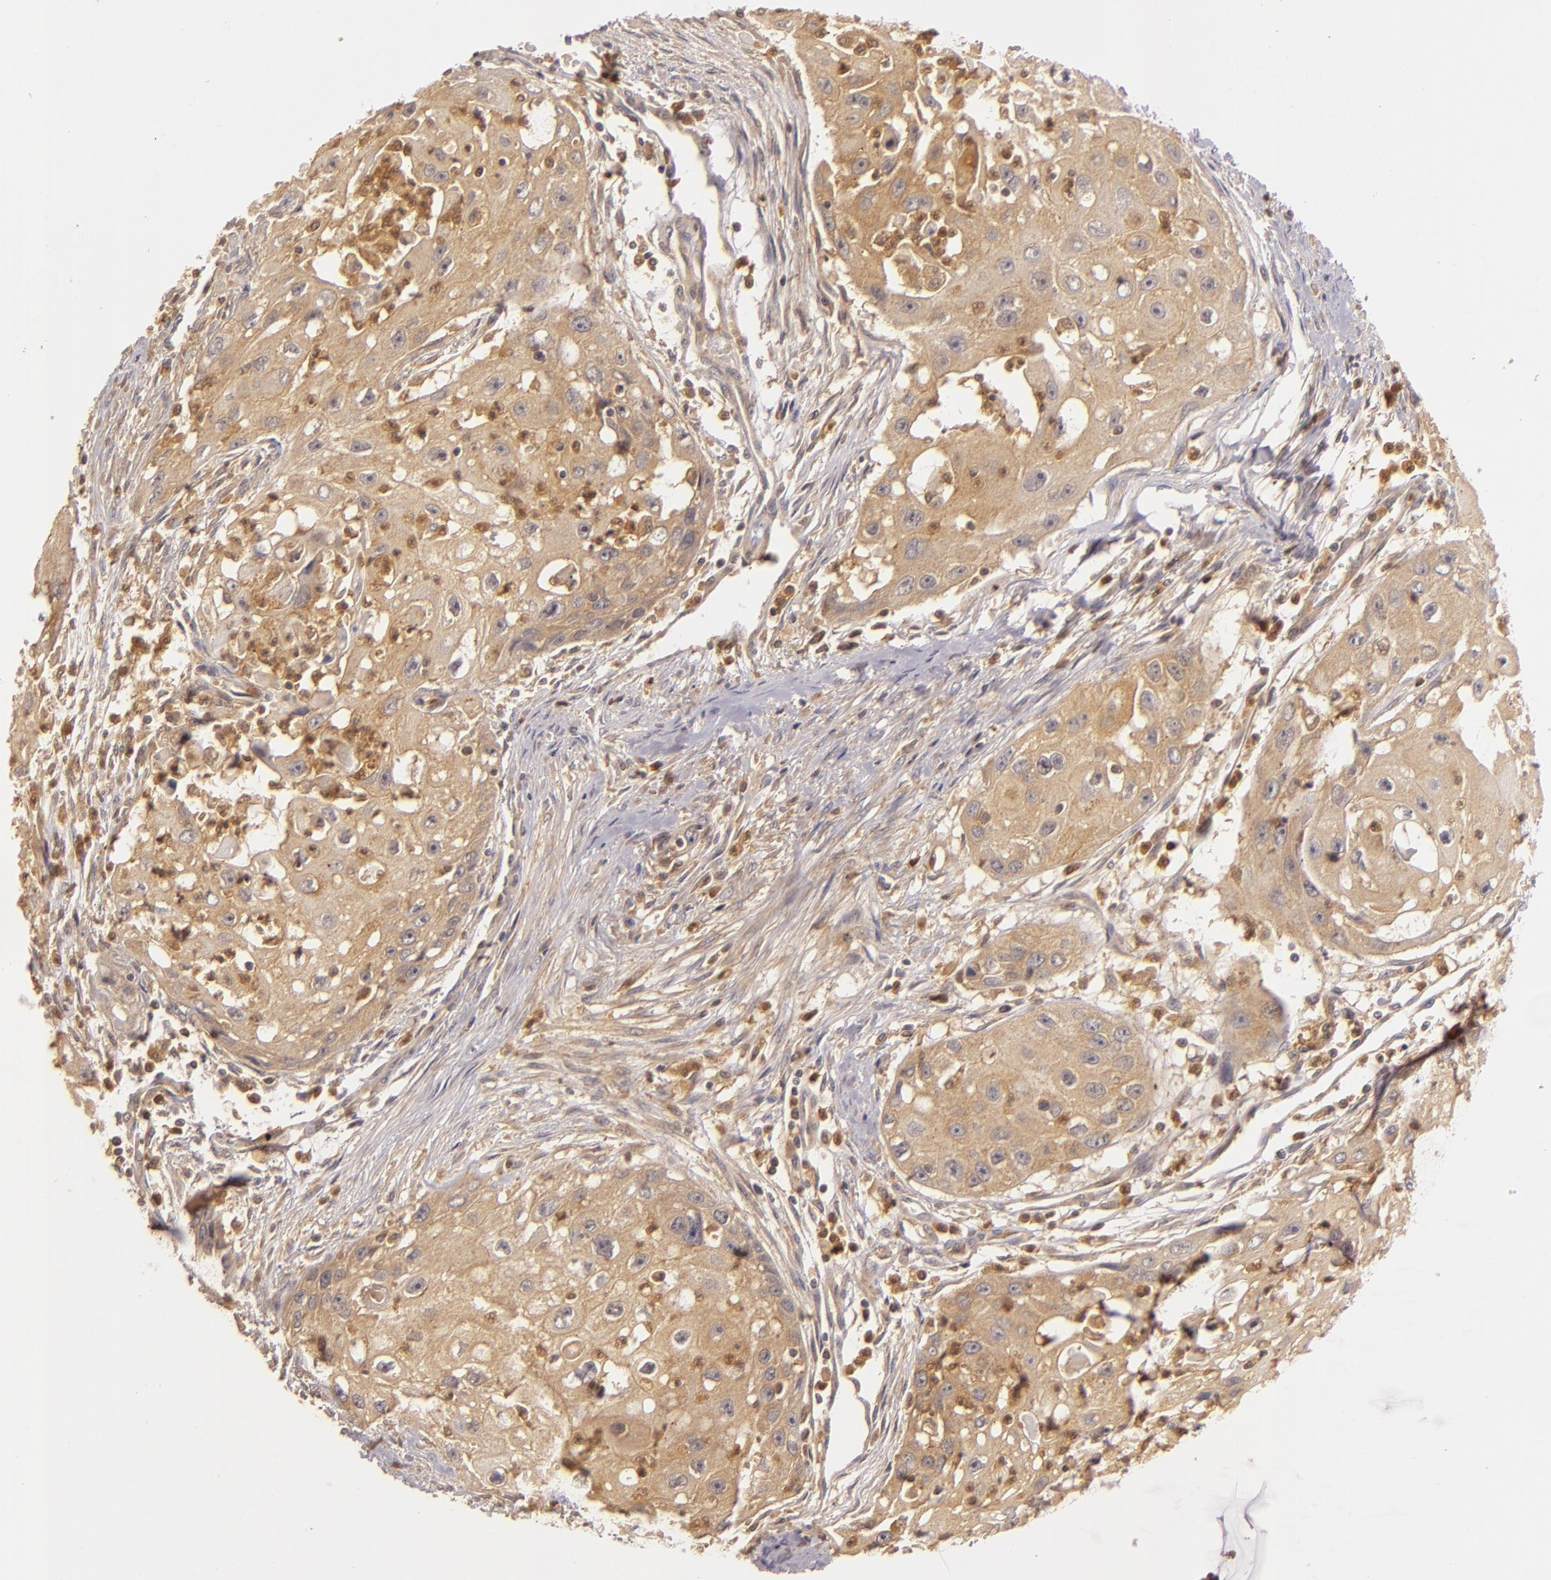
{"staining": {"intensity": "strong", "quantity": ">75%", "location": "cytoplasmic/membranous"}, "tissue": "head and neck cancer", "cell_type": "Tumor cells", "image_type": "cancer", "snomed": [{"axis": "morphology", "description": "Squamous cell carcinoma, NOS"}, {"axis": "topography", "description": "Head-Neck"}], "caption": "Immunohistochemical staining of human squamous cell carcinoma (head and neck) reveals high levels of strong cytoplasmic/membranous protein expression in about >75% of tumor cells. Nuclei are stained in blue.", "gene": "PRKCD", "patient": {"sex": "male", "age": 64}}